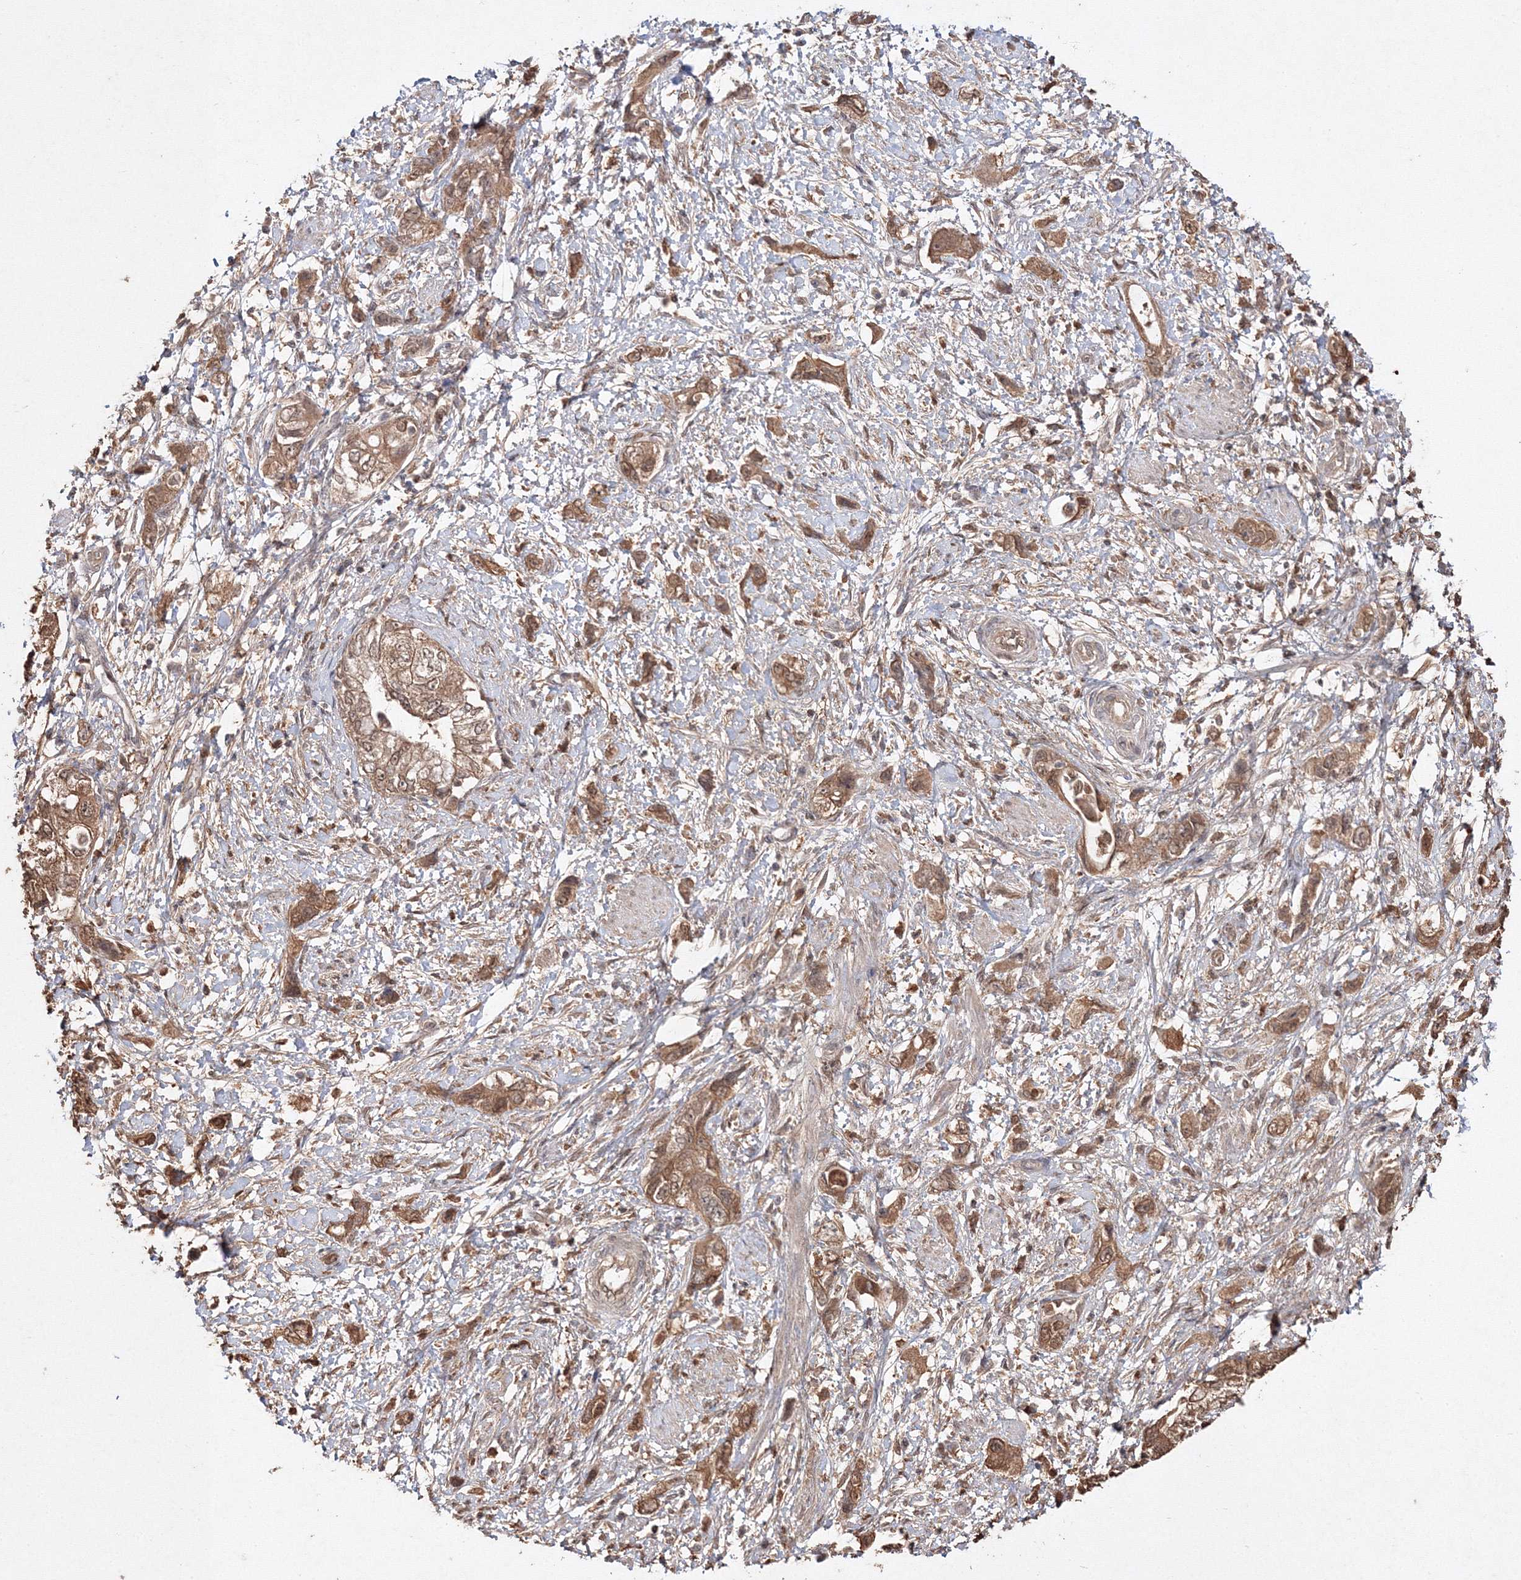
{"staining": {"intensity": "moderate", "quantity": ">75%", "location": "cytoplasmic/membranous,nuclear"}, "tissue": "pancreatic cancer", "cell_type": "Tumor cells", "image_type": "cancer", "snomed": [{"axis": "morphology", "description": "Adenocarcinoma, NOS"}, {"axis": "topography", "description": "Pancreas"}], "caption": "This is an image of IHC staining of adenocarcinoma (pancreatic), which shows moderate staining in the cytoplasmic/membranous and nuclear of tumor cells.", "gene": "S100A11", "patient": {"sex": "female", "age": 73}}